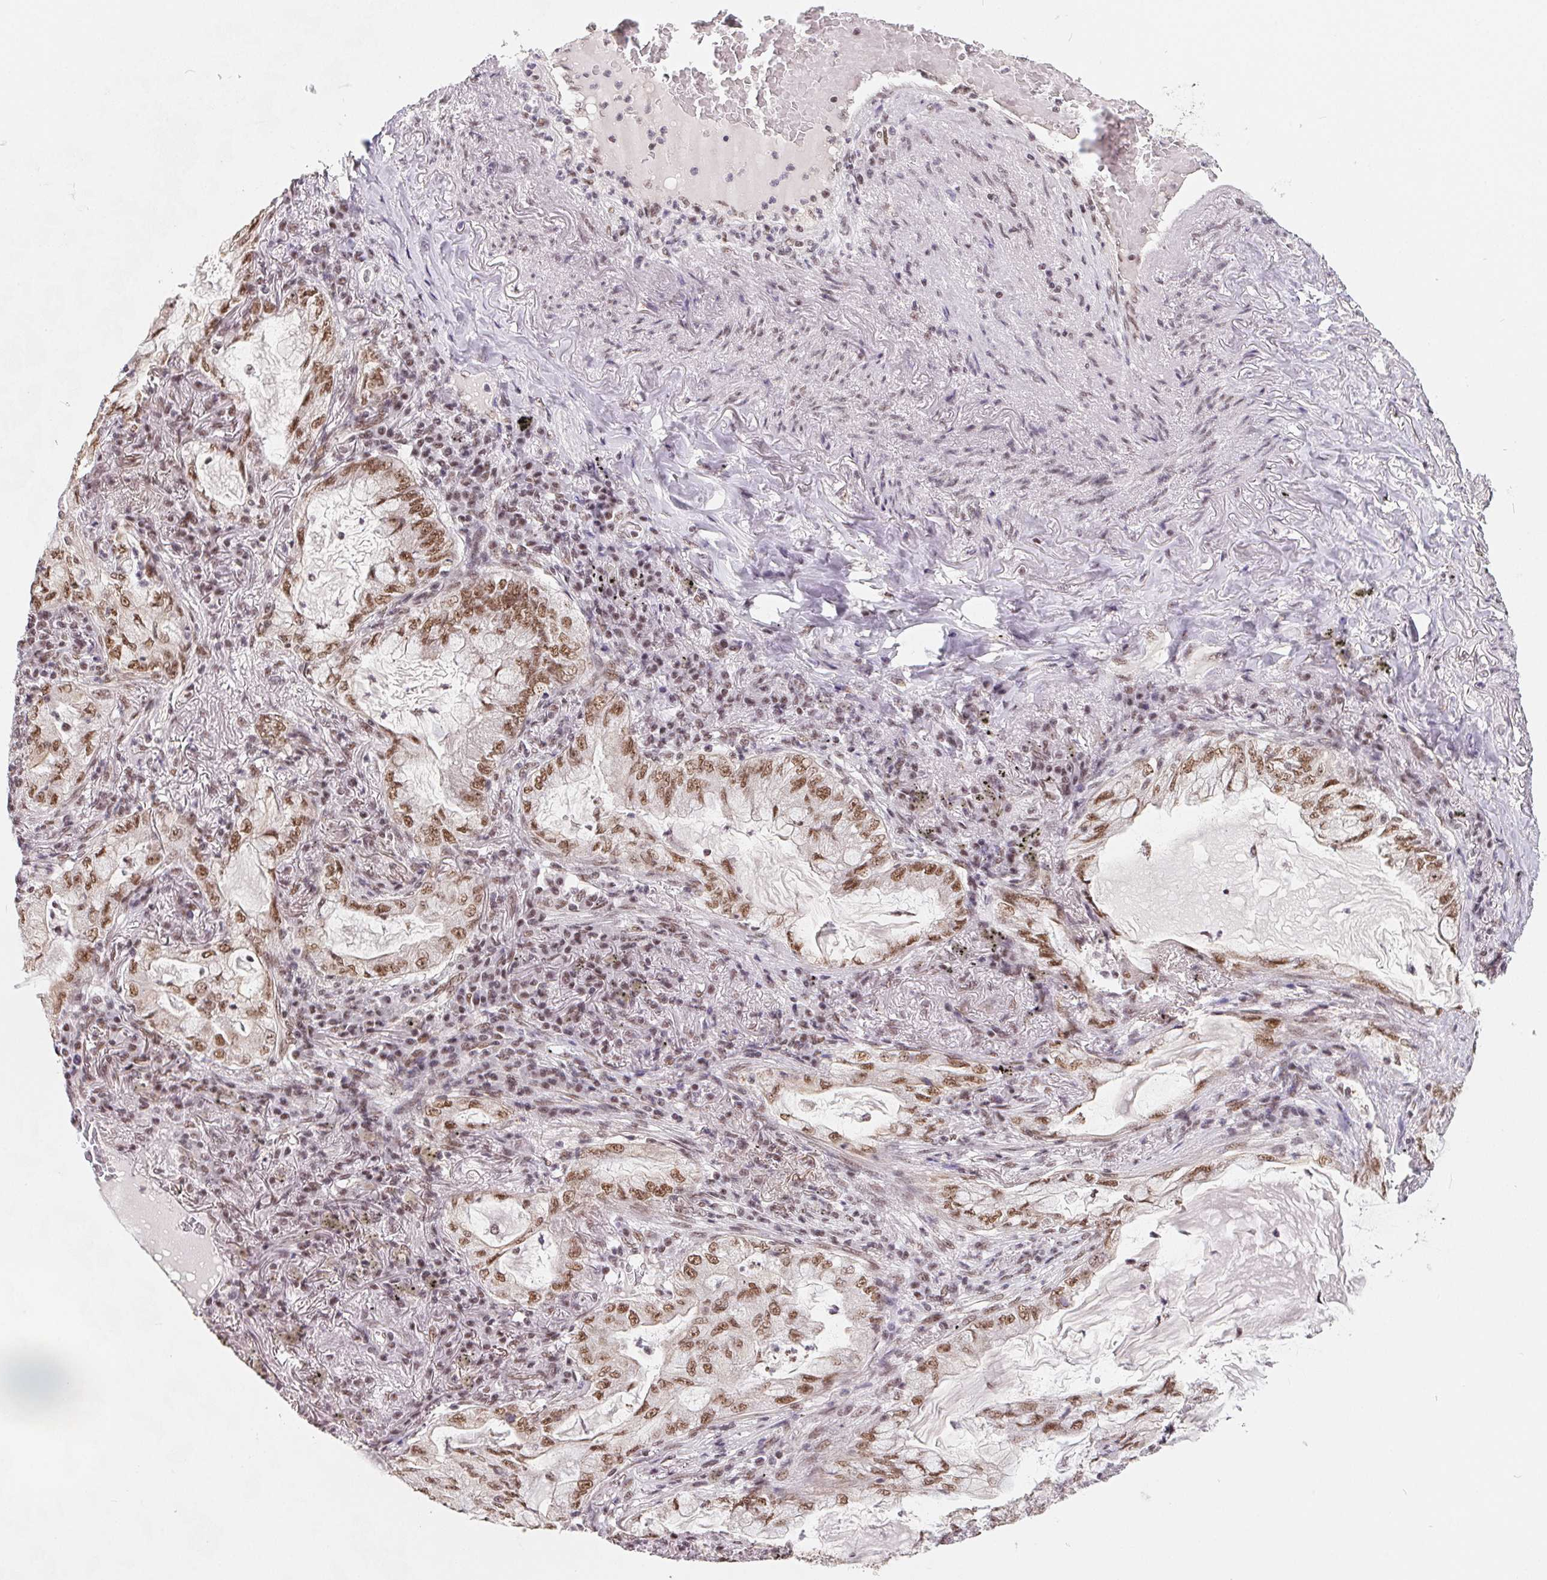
{"staining": {"intensity": "moderate", "quantity": ">75%", "location": "nuclear"}, "tissue": "lung cancer", "cell_type": "Tumor cells", "image_type": "cancer", "snomed": [{"axis": "morphology", "description": "Adenocarcinoma, NOS"}, {"axis": "topography", "description": "Lung"}], "caption": "This is a photomicrograph of immunohistochemistry staining of lung adenocarcinoma, which shows moderate expression in the nuclear of tumor cells.", "gene": "TCERG1", "patient": {"sex": "female", "age": 73}}